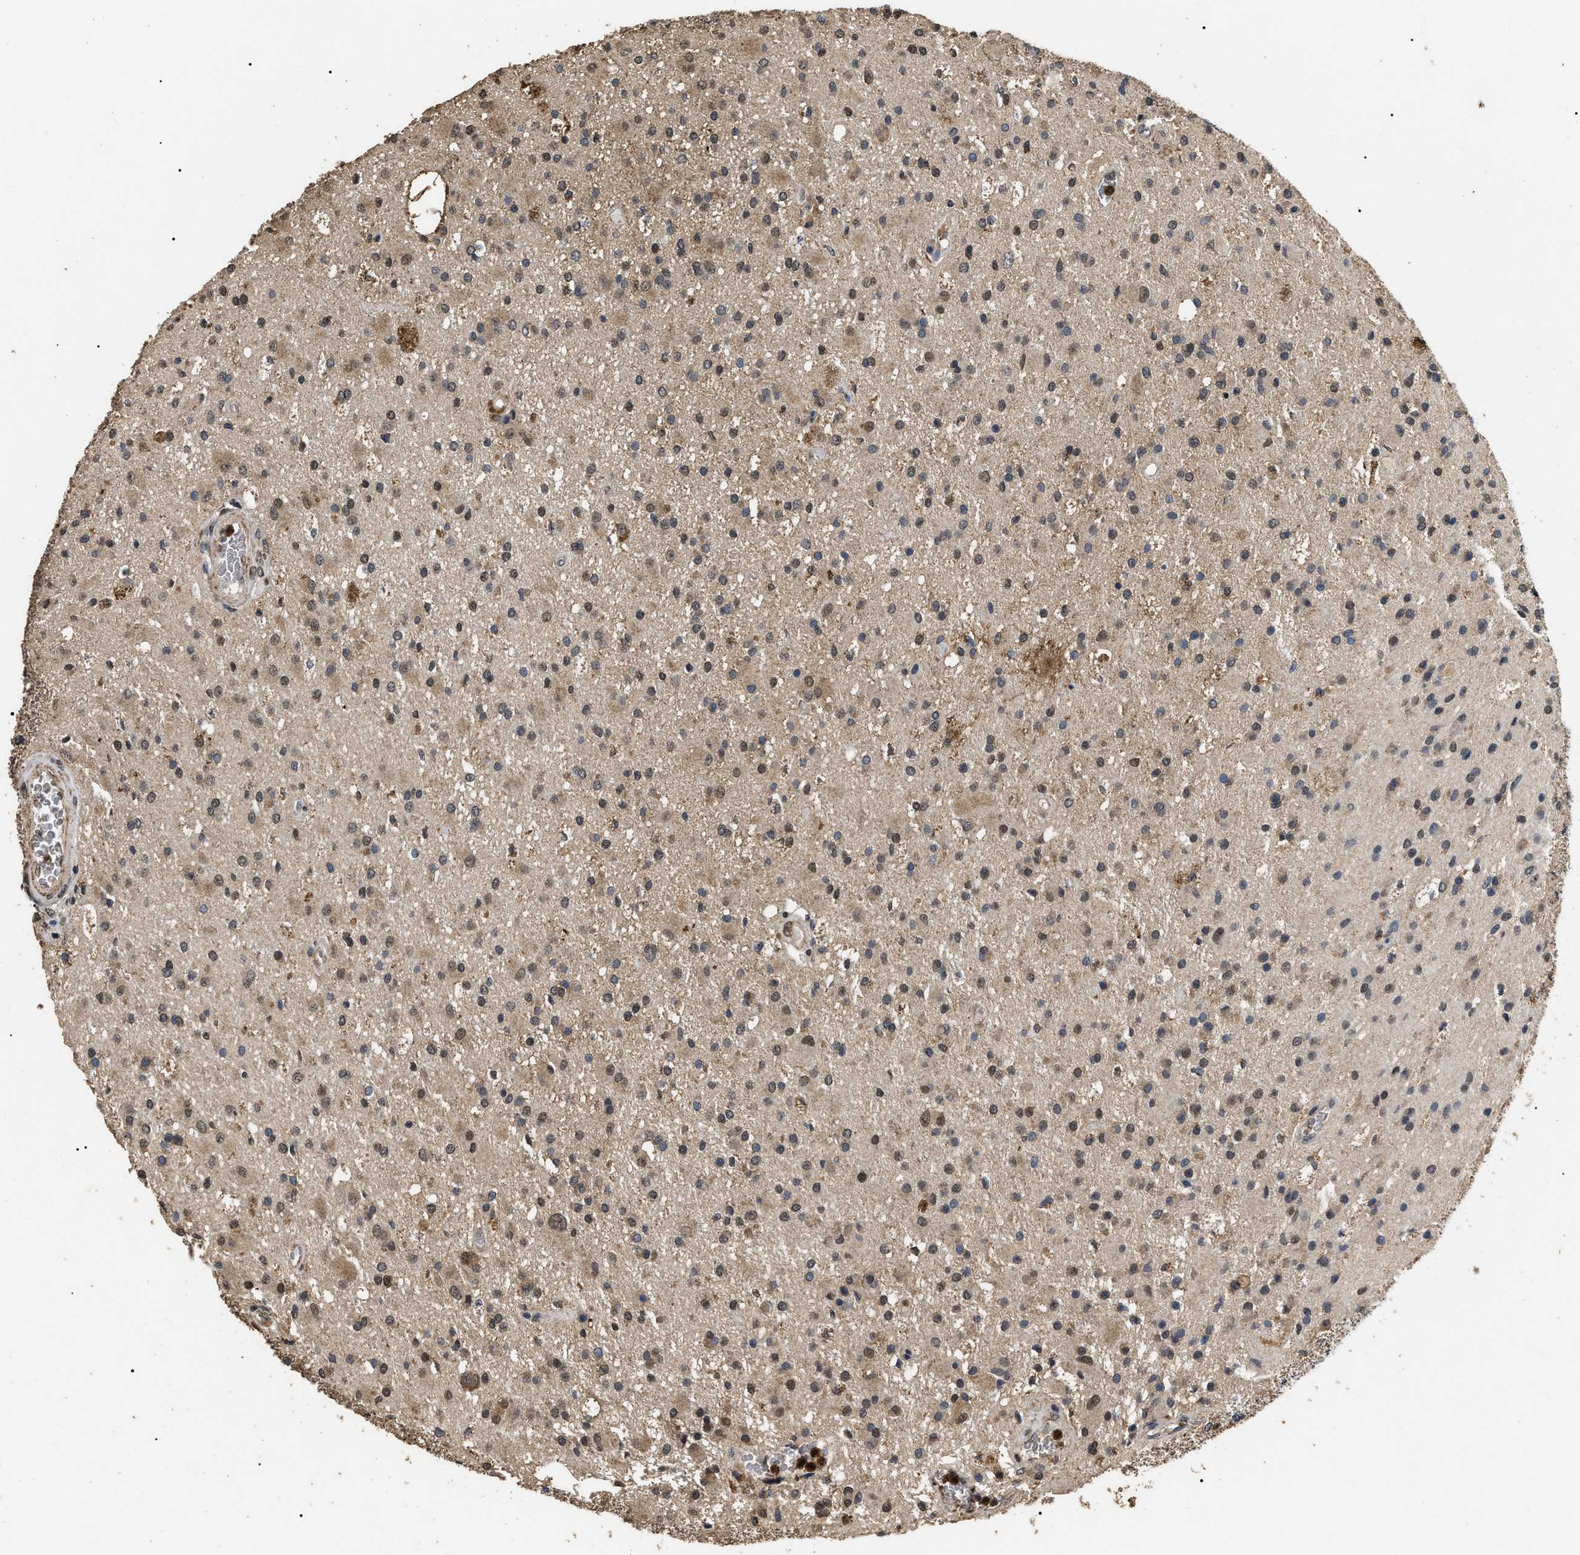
{"staining": {"intensity": "weak", "quantity": "25%-75%", "location": "cytoplasmic/membranous,nuclear"}, "tissue": "glioma", "cell_type": "Tumor cells", "image_type": "cancer", "snomed": [{"axis": "morphology", "description": "Glioma, malignant, Low grade"}, {"axis": "topography", "description": "Brain"}], "caption": "Weak cytoplasmic/membranous and nuclear staining for a protein is seen in about 25%-75% of tumor cells of glioma using immunohistochemistry.", "gene": "ANP32E", "patient": {"sex": "male", "age": 58}}